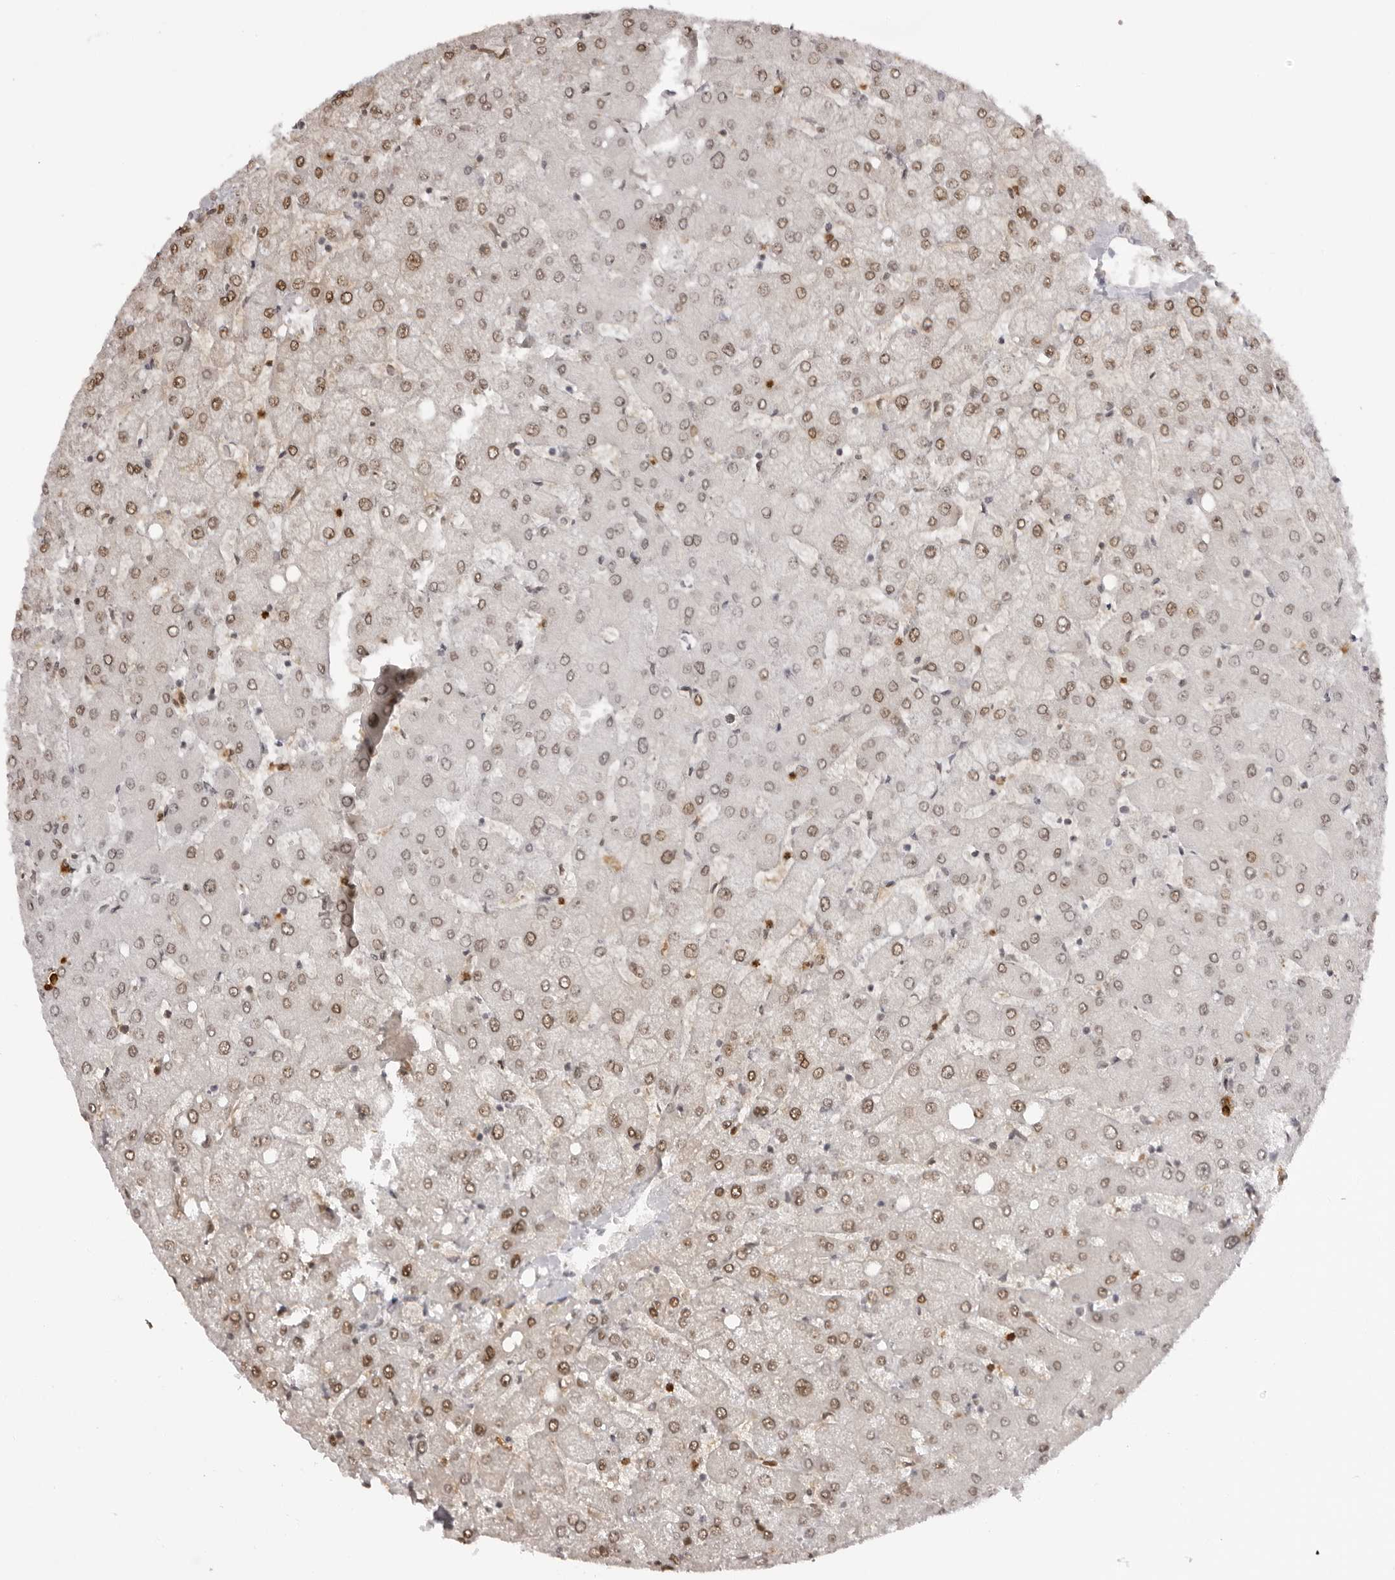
{"staining": {"intensity": "strong", "quantity": ">75%", "location": "cytoplasmic/membranous,nuclear"}, "tissue": "liver", "cell_type": "Cholangiocytes", "image_type": "normal", "snomed": [{"axis": "morphology", "description": "Normal tissue, NOS"}, {"axis": "topography", "description": "Liver"}], "caption": "Immunohistochemistry image of normal liver: liver stained using immunohistochemistry demonstrates high levels of strong protein expression localized specifically in the cytoplasmic/membranous,nuclear of cholangiocytes, appearing as a cytoplasmic/membranous,nuclear brown color.", "gene": "HSPA4", "patient": {"sex": "female", "age": 54}}